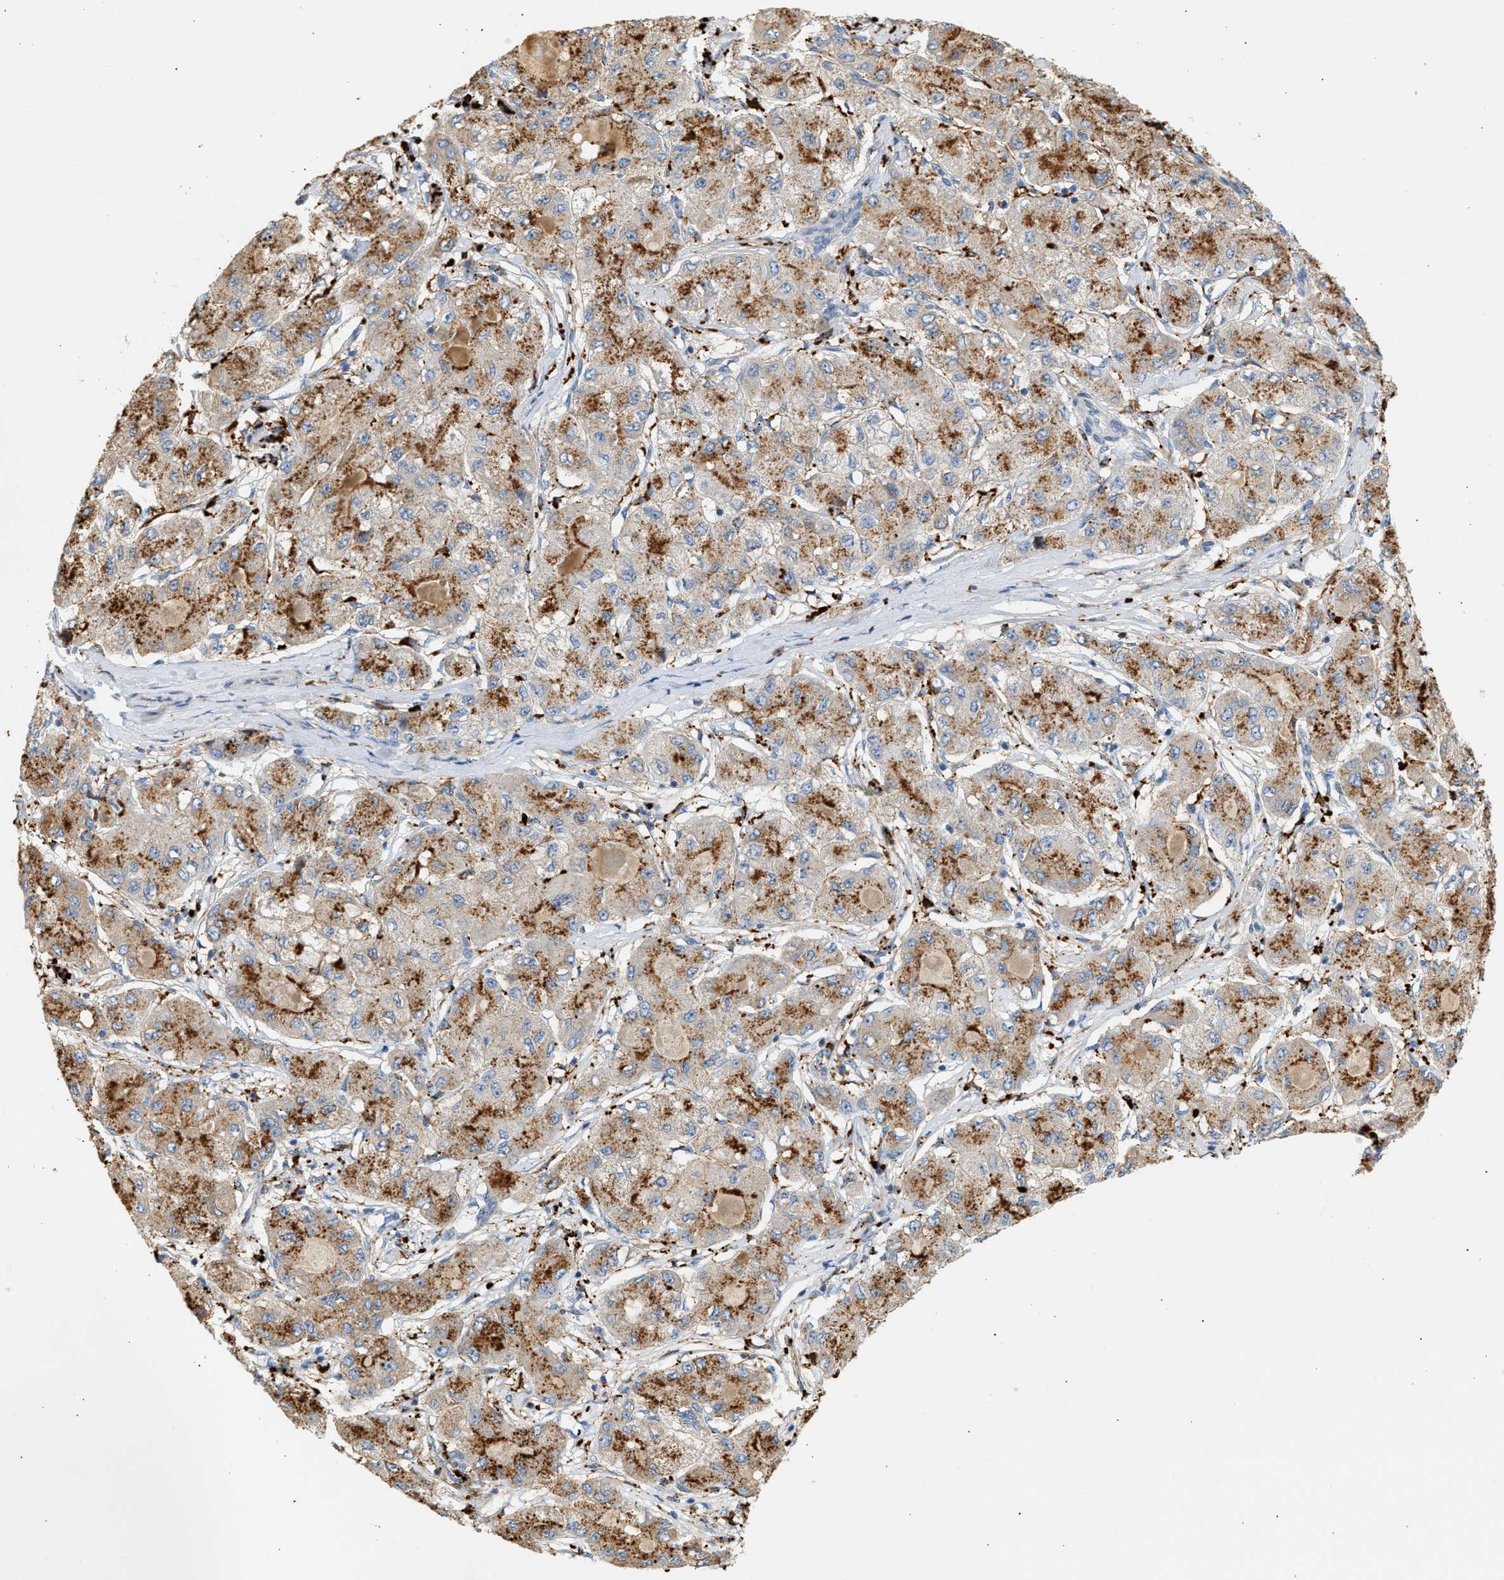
{"staining": {"intensity": "moderate", "quantity": ">75%", "location": "cytoplasmic/membranous"}, "tissue": "liver cancer", "cell_type": "Tumor cells", "image_type": "cancer", "snomed": [{"axis": "morphology", "description": "Carcinoma, Hepatocellular, NOS"}, {"axis": "topography", "description": "Liver"}], "caption": "Protein staining by immunohistochemistry (IHC) exhibits moderate cytoplasmic/membranous positivity in approximately >75% of tumor cells in liver cancer (hepatocellular carcinoma).", "gene": "ENTHD1", "patient": {"sex": "male", "age": 80}}